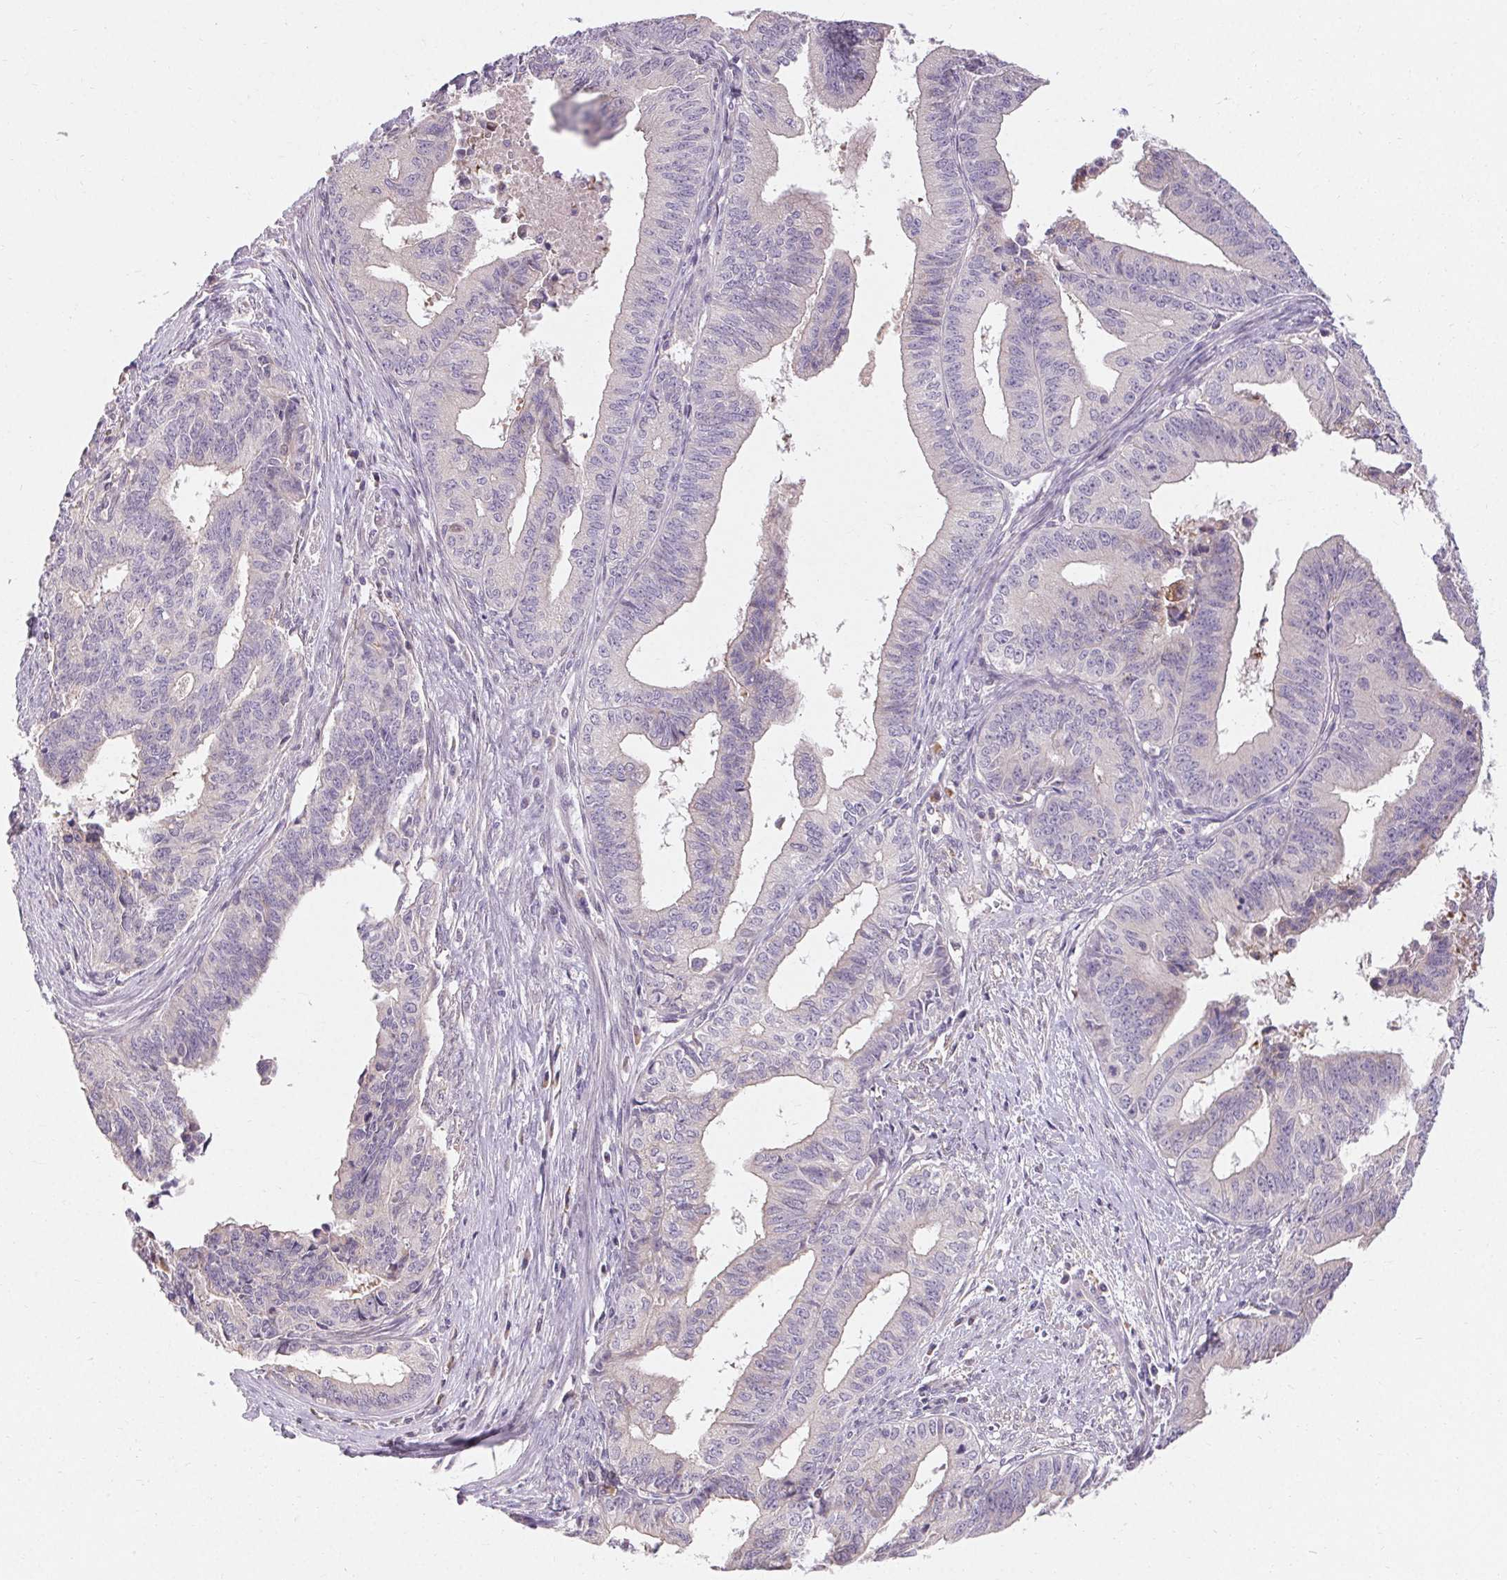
{"staining": {"intensity": "negative", "quantity": "none", "location": "none"}, "tissue": "endometrial cancer", "cell_type": "Tumor cells", "image_type": "cancer", "snomed": [{"axis": "morphology", "description": "Adenocarcinoma, NOS"}, {"axis": "topography", "description": "Endometrium"}], "caption": "DAB (3,3'-diaminobenzidine) immunohistochemical staining of human endometrial adenocarcinoma shows no significant expression in tumor cells. (DAB (3,3'-diaminobenzidine) immunohistochemistry with hematoxylin counter stain).", "gene": "TMEM52B", "patient": {"sex": "female", "age": 65}}